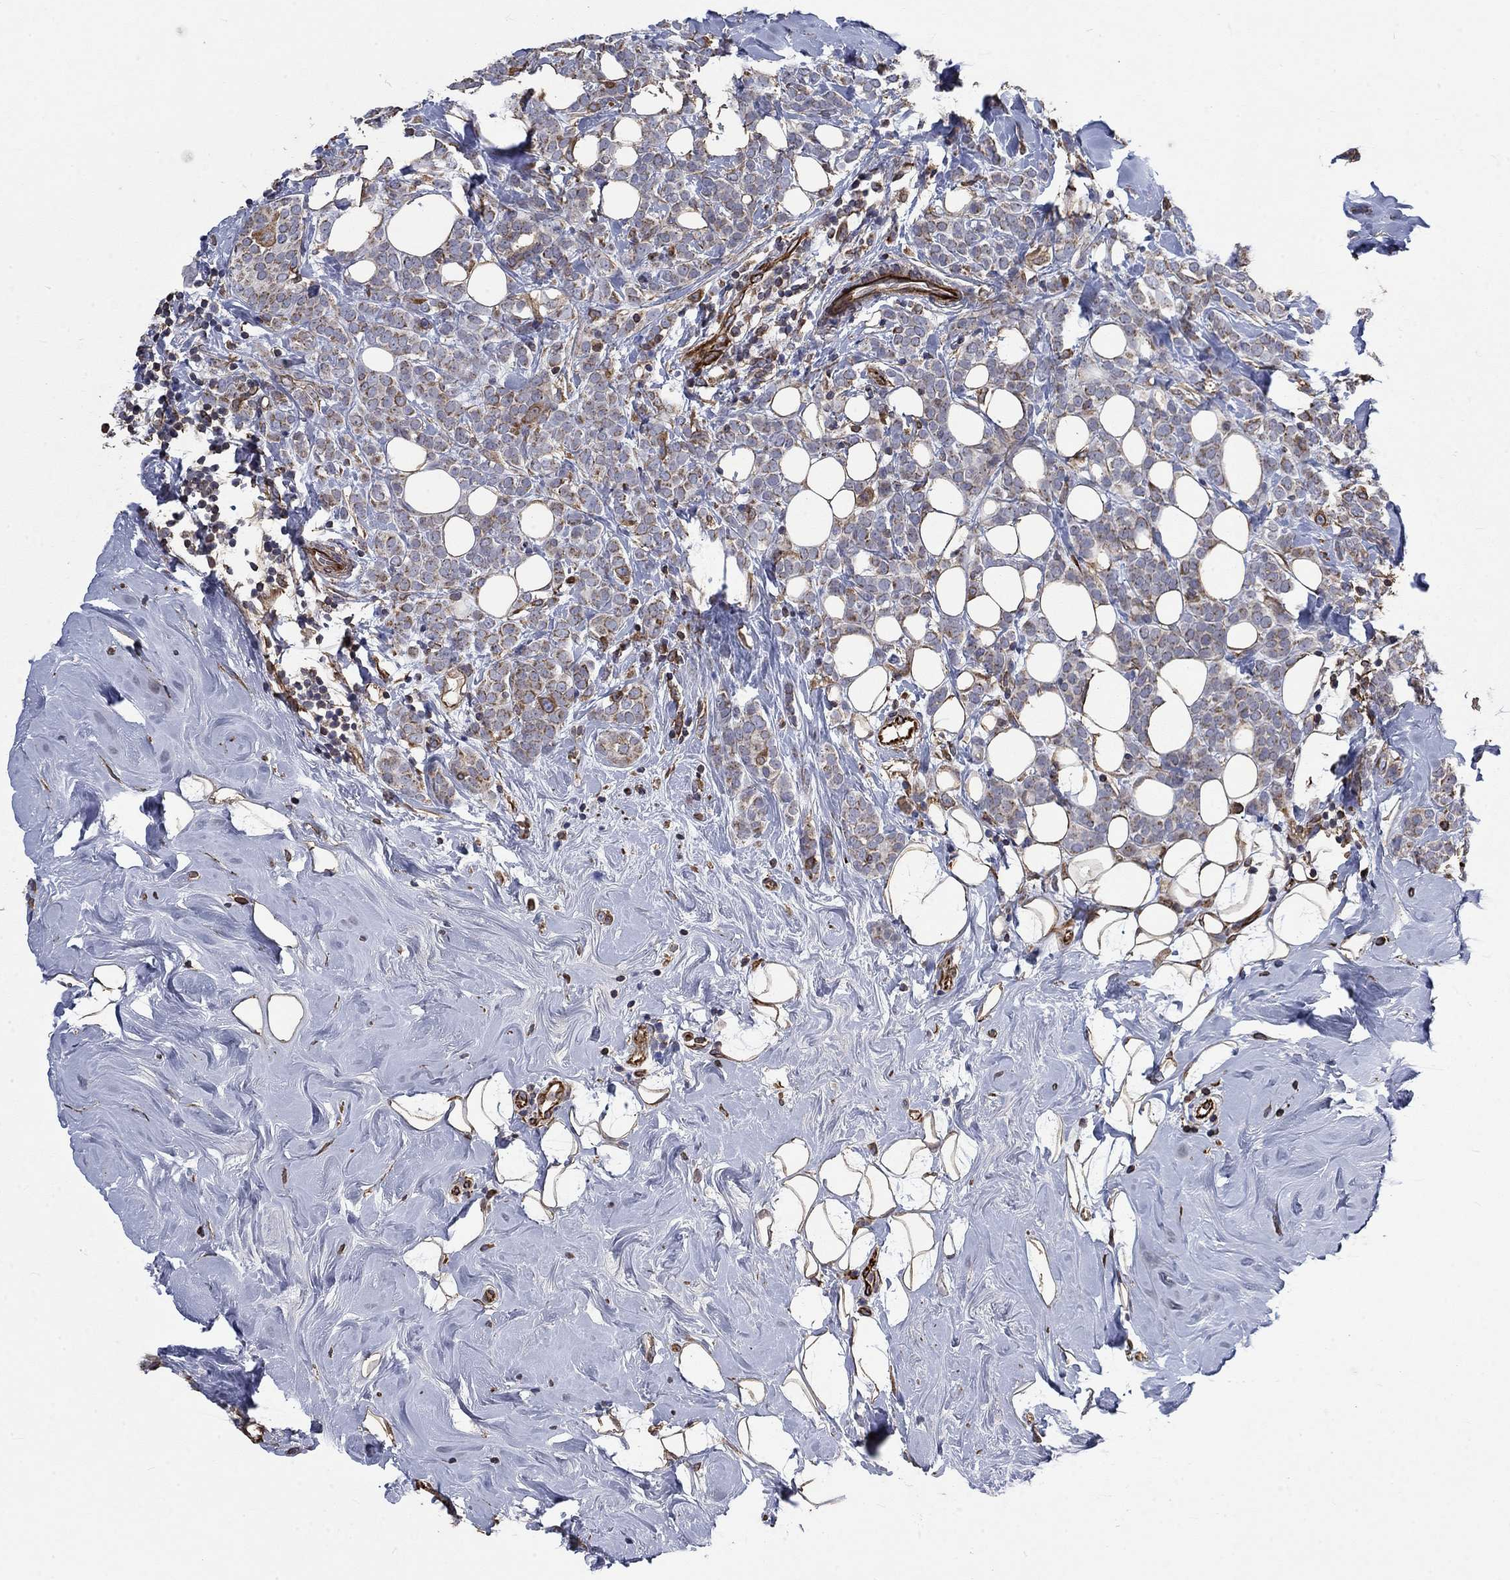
{"staining": {"intensity": "moderate", "quantity": "25%-75%", "location": "cytoplasmic/membranous"}, "tissue": "breast cancer", "cell_type": "Tumor cells", "image_type": "cancer", "snomed": [{"axis": "morphology", "description": "Lobular carcinoma"}, {"axis": "topography", "description": "Breast"}], "caption": "Protein staining of breast cancer (lobular carcinoma) tissue exhibits moderate cytoplasmic/membranous expression in about 25%-75% of tumor cells.", "gene": "NDUFC1", "patient": {"sex": "female", "age": 49}}